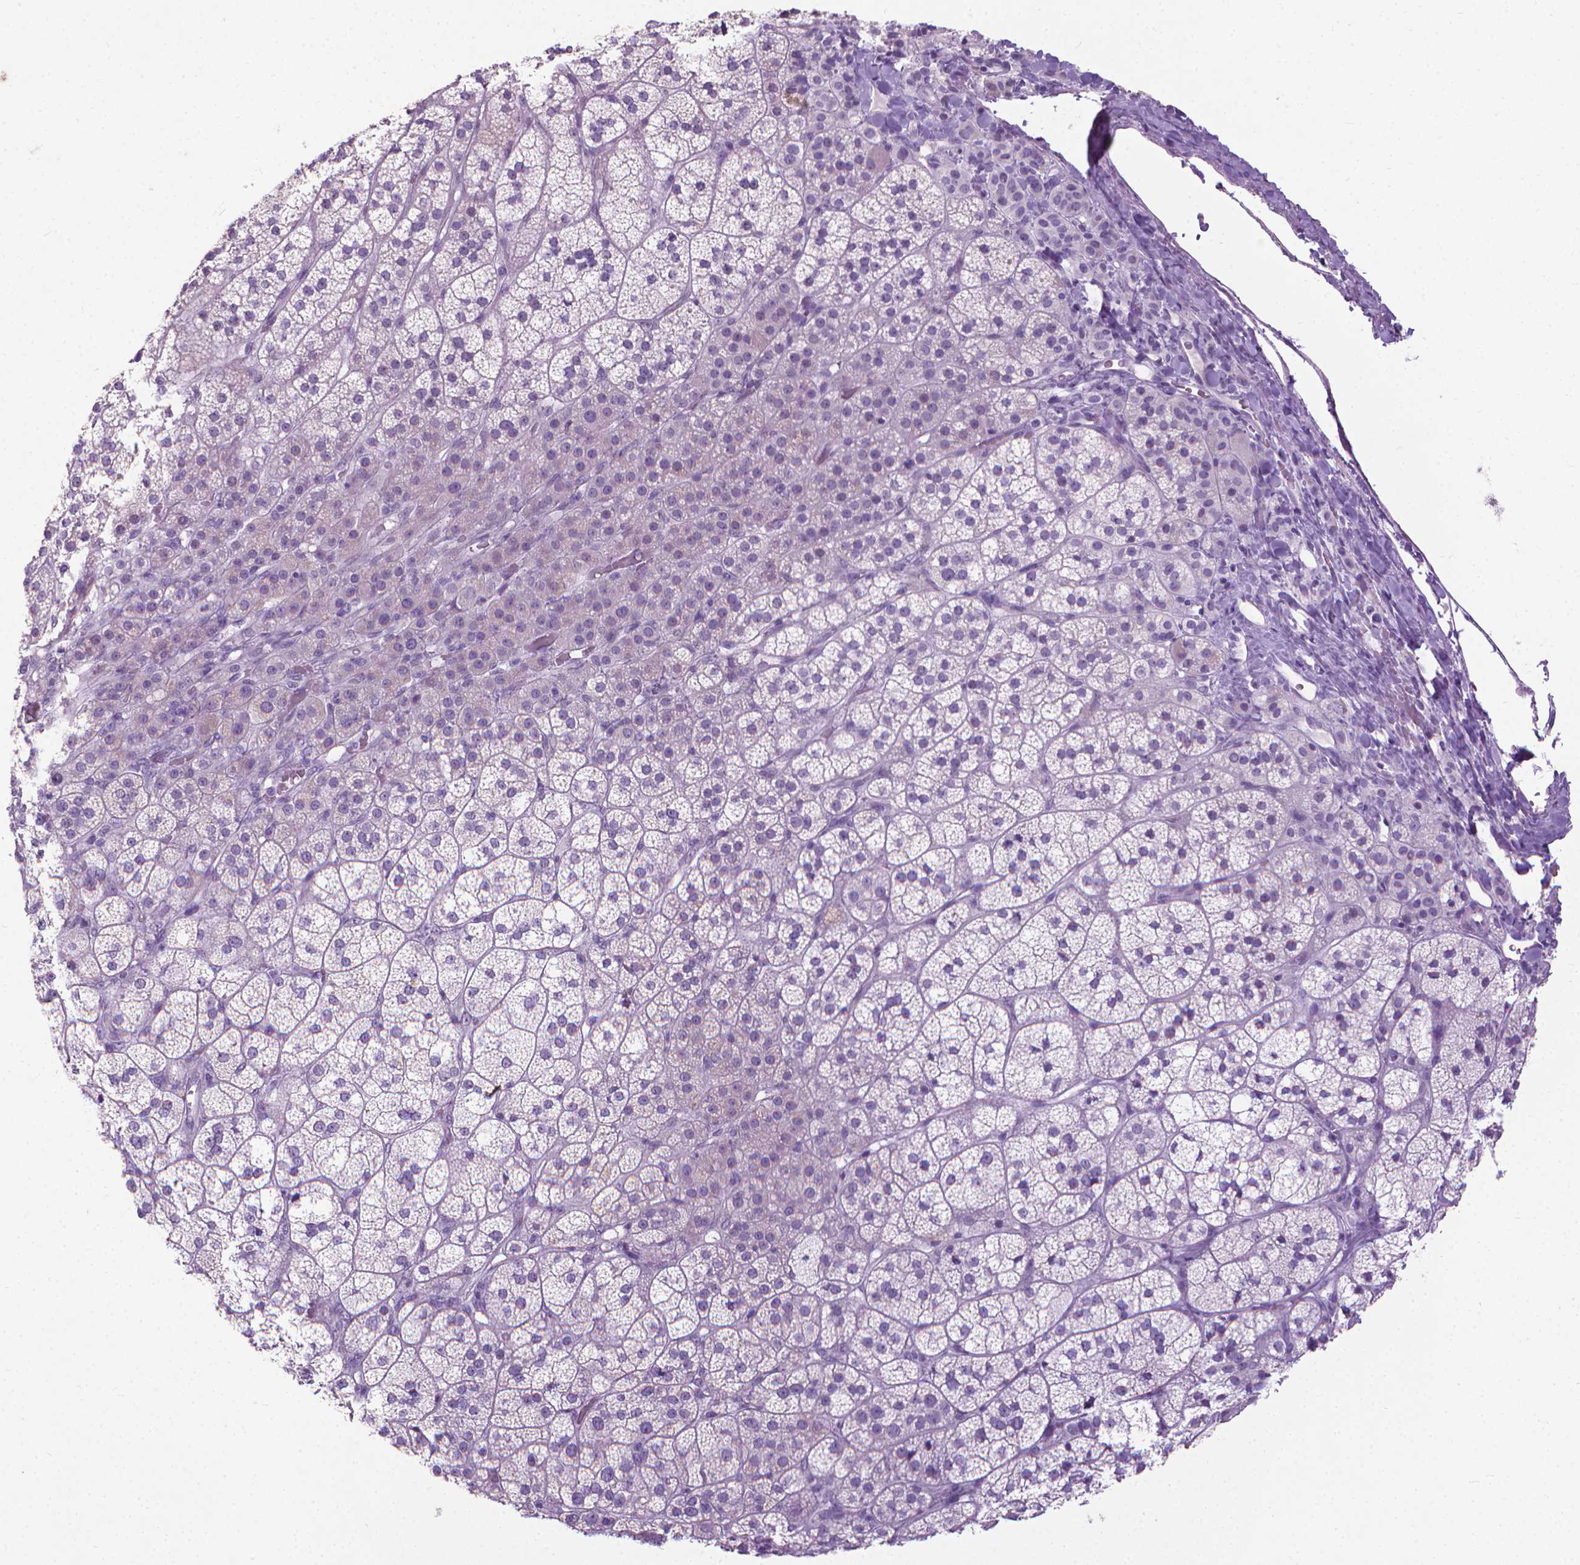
{"staining": {"intensity": "negative", "quantity": "none", "location": "none"}, "tissue": "adrenal gland", "cell_type": "Glandular cells", "image_type": "normal", "snomed": [{"axis": "morphology", "description": "Normal tissue, NOS"}, {"axis": "topography", "description": "Adrenal gland"}], "caption": "Adrenal gland was stained to show a protein in brown. There is no significant staining in glandular cells. (Brightfield microscopy of DAB IHC at high magnification).", "gene": "KRT5", "patient": {"sex": "female", "age": 60}}